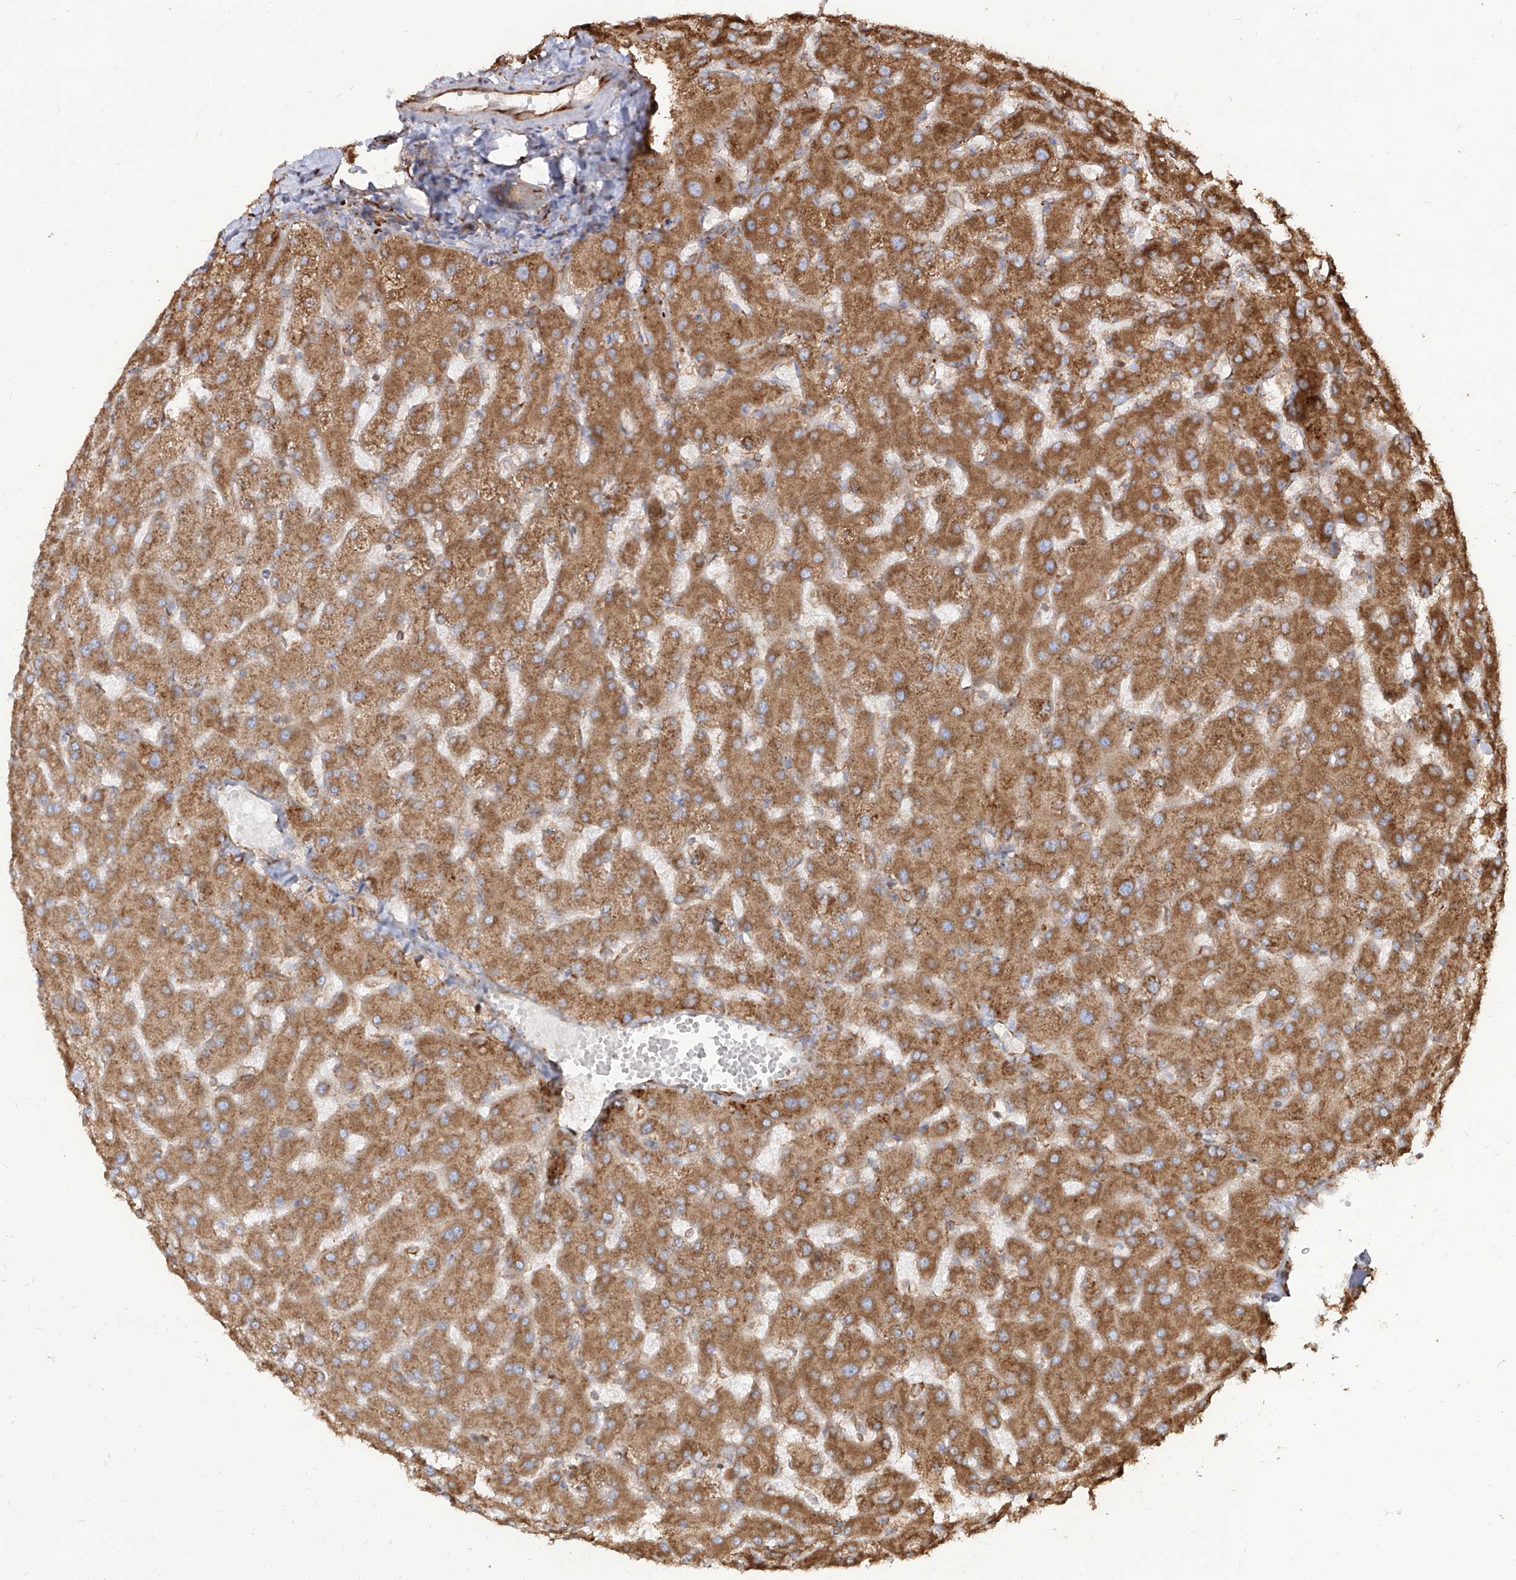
{"staining": {"intensity": "moderate", "quantity": ">75%", "location": "cytoplasmic/membranous"}, "tissue": "liver", "cell_type": "Cholangiocytes", "image_type": "normal", "snomed": [{"axis": "morphology", "description": "Normal tissue, NOS"}, {"axis": "topography", "description": "Liver"}], "caption": "Moderate cytoplasmic/membranous staining for a protein is present in approximately >75% of cholangiocytes of benign liver using immunohistochemistry.", "gene": "RPS25", "patient": {"sex": "female", "age": 63}}